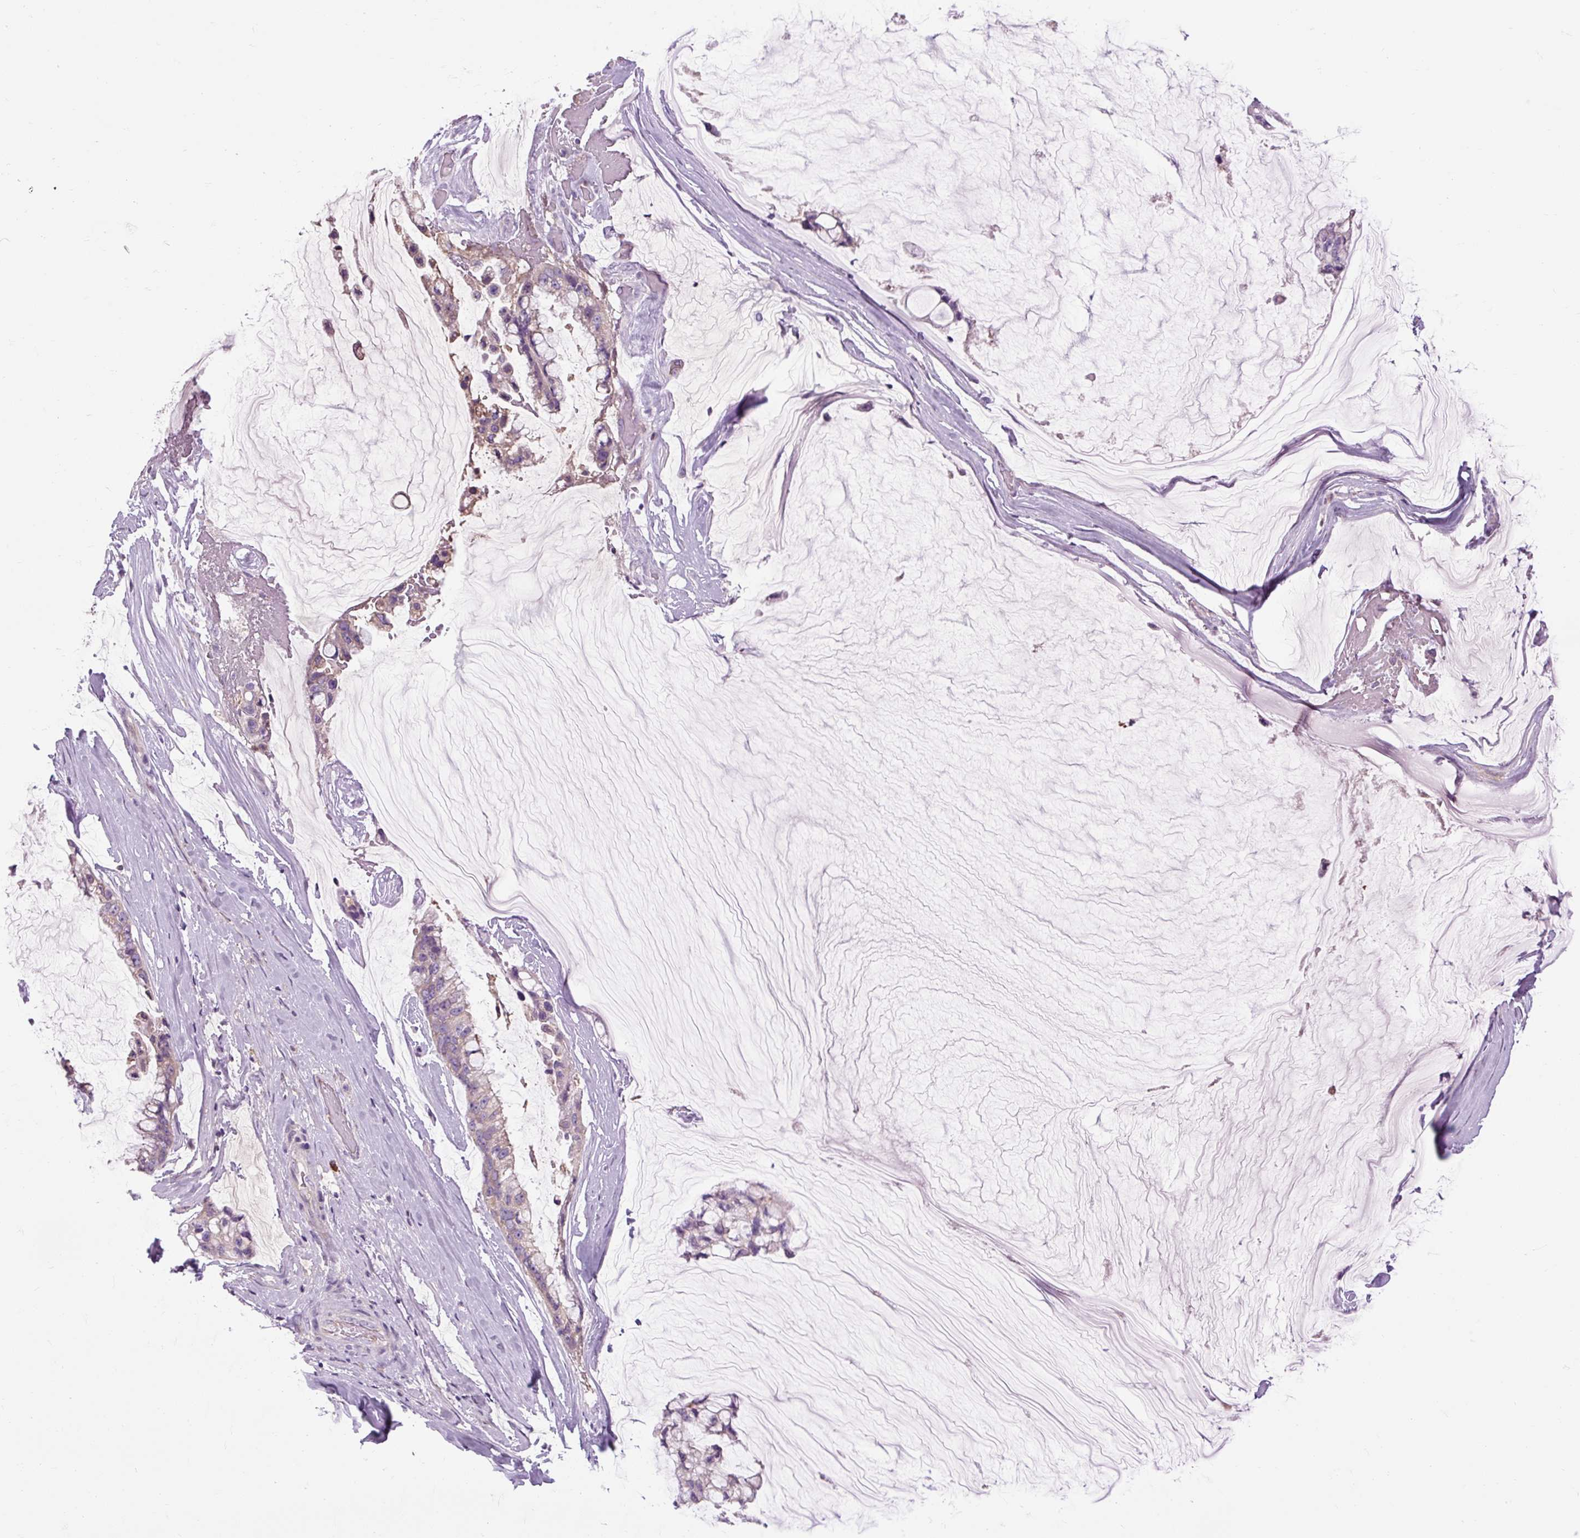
{"staining": {"intensity": "weak", "quantity": "<25%", "location": "cytoplasmic/membranous"}, "tissue": "ovarian cancer", "cell_type": "Tumor cells", "image_type": "cancer", "snomed": [{"axis": "morphology", "description": "Cystadenocarcinoma, mucinous, NOS"}, {"axis": "topography", "description": "Ovary"}], "caption": "Tumor cells are negative for protein expression in human ovarian cancer.", "gene": "ARRDC2", "patient": {"sex": "female", "age": 39}}